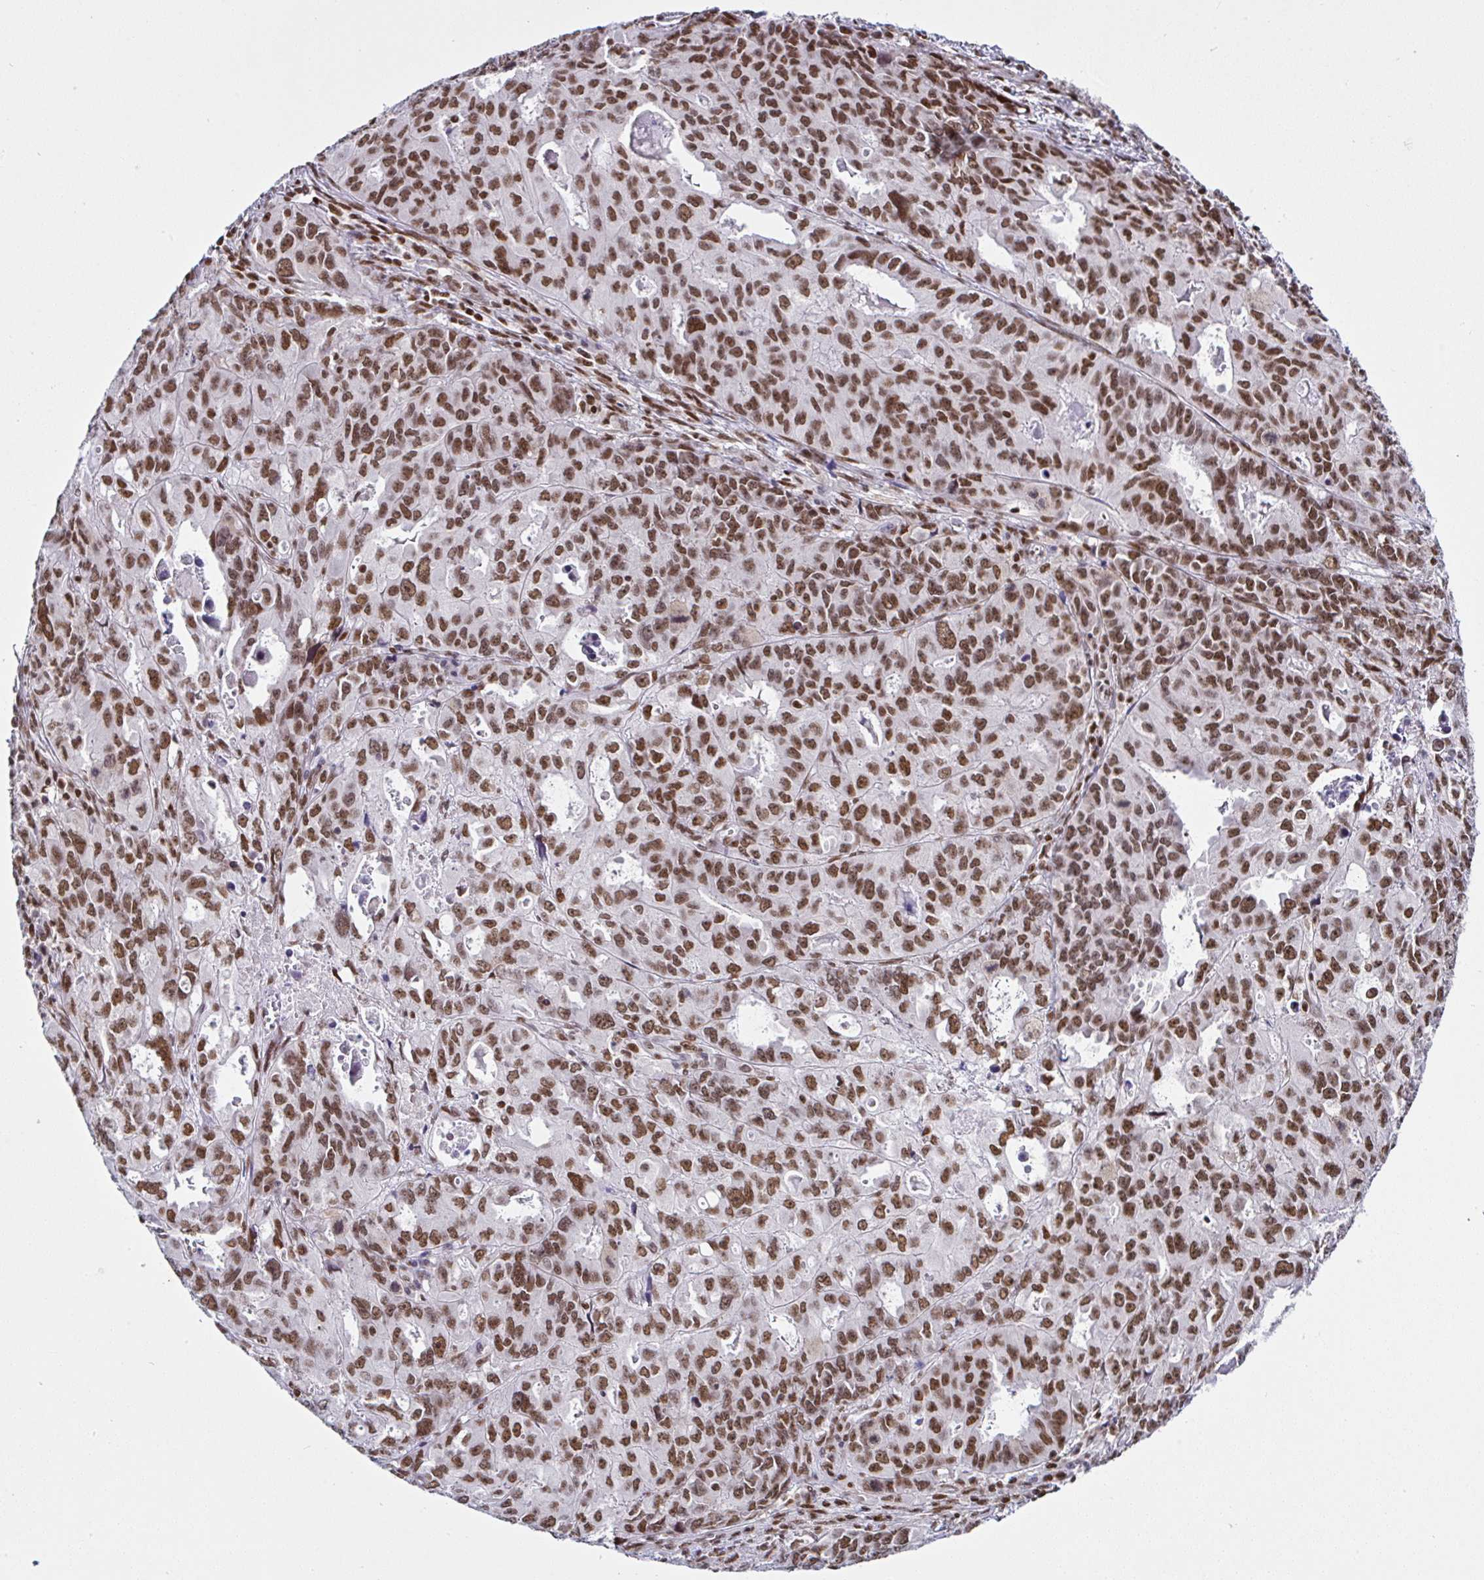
{"staining": {"intensity": "strong", "quantity": ">75%", "location": "nuclear"}, "tissue": "endometrial cancer", "cell_type": "Tumor cells", "image_type": "cancer", "snomed": [{"axis": "morphology", "description": "Adenocarcinoma, NOS"}, {"axis": "topography", "description": "Uterus"}], "caption": "Brown immunohistochemical staining in human adenocarcinoma (endometrial) displays strong nuclear expression in approximately >75% of tumor cells. (IHC, brightfield microscopy, high magnification).", "gene": "DR1", "patient": {"sex": "female", "age": 79}}